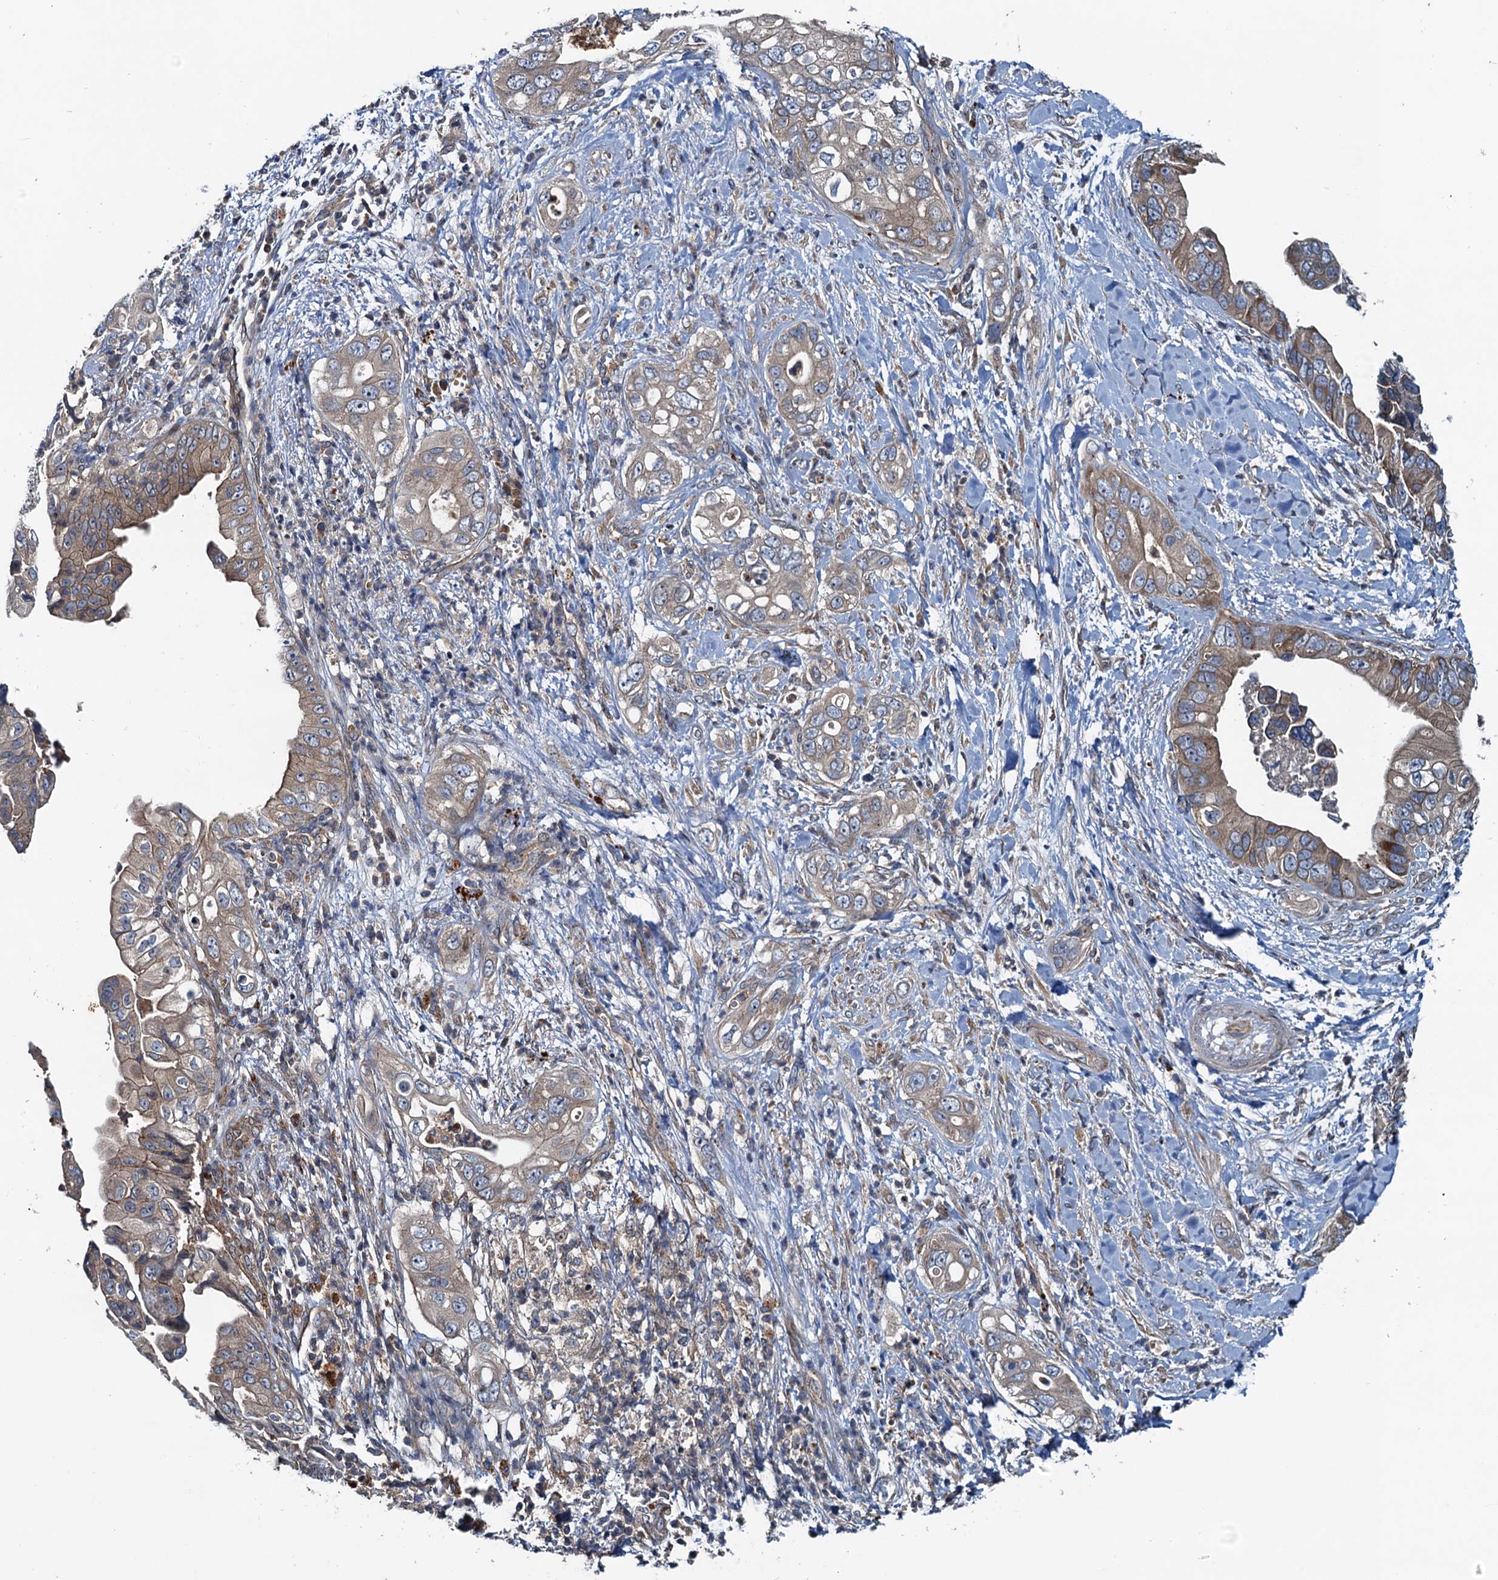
{"staining": {"intensity": "moderate", "quantity": "25%-75%", "location": "cytoplasmic/membranous"}, "tissue": "pancreatic cancer", "cell_type": "Tumor cells", "image_type": "cancer", "snomed": [{"axis": "morphology", "description": "Adenocarcinoma, NOS"}, {"axis": "topography", "description": "Pancreas"}], "caption": "Brown immunohistochemical staining in pancreatic cancer shows moderate cytoplasmic/membranous expression in approximately 25%-75% of tumor cells.", "gene": "EFL1", "patient": {"sex": "female", "age": 78}}